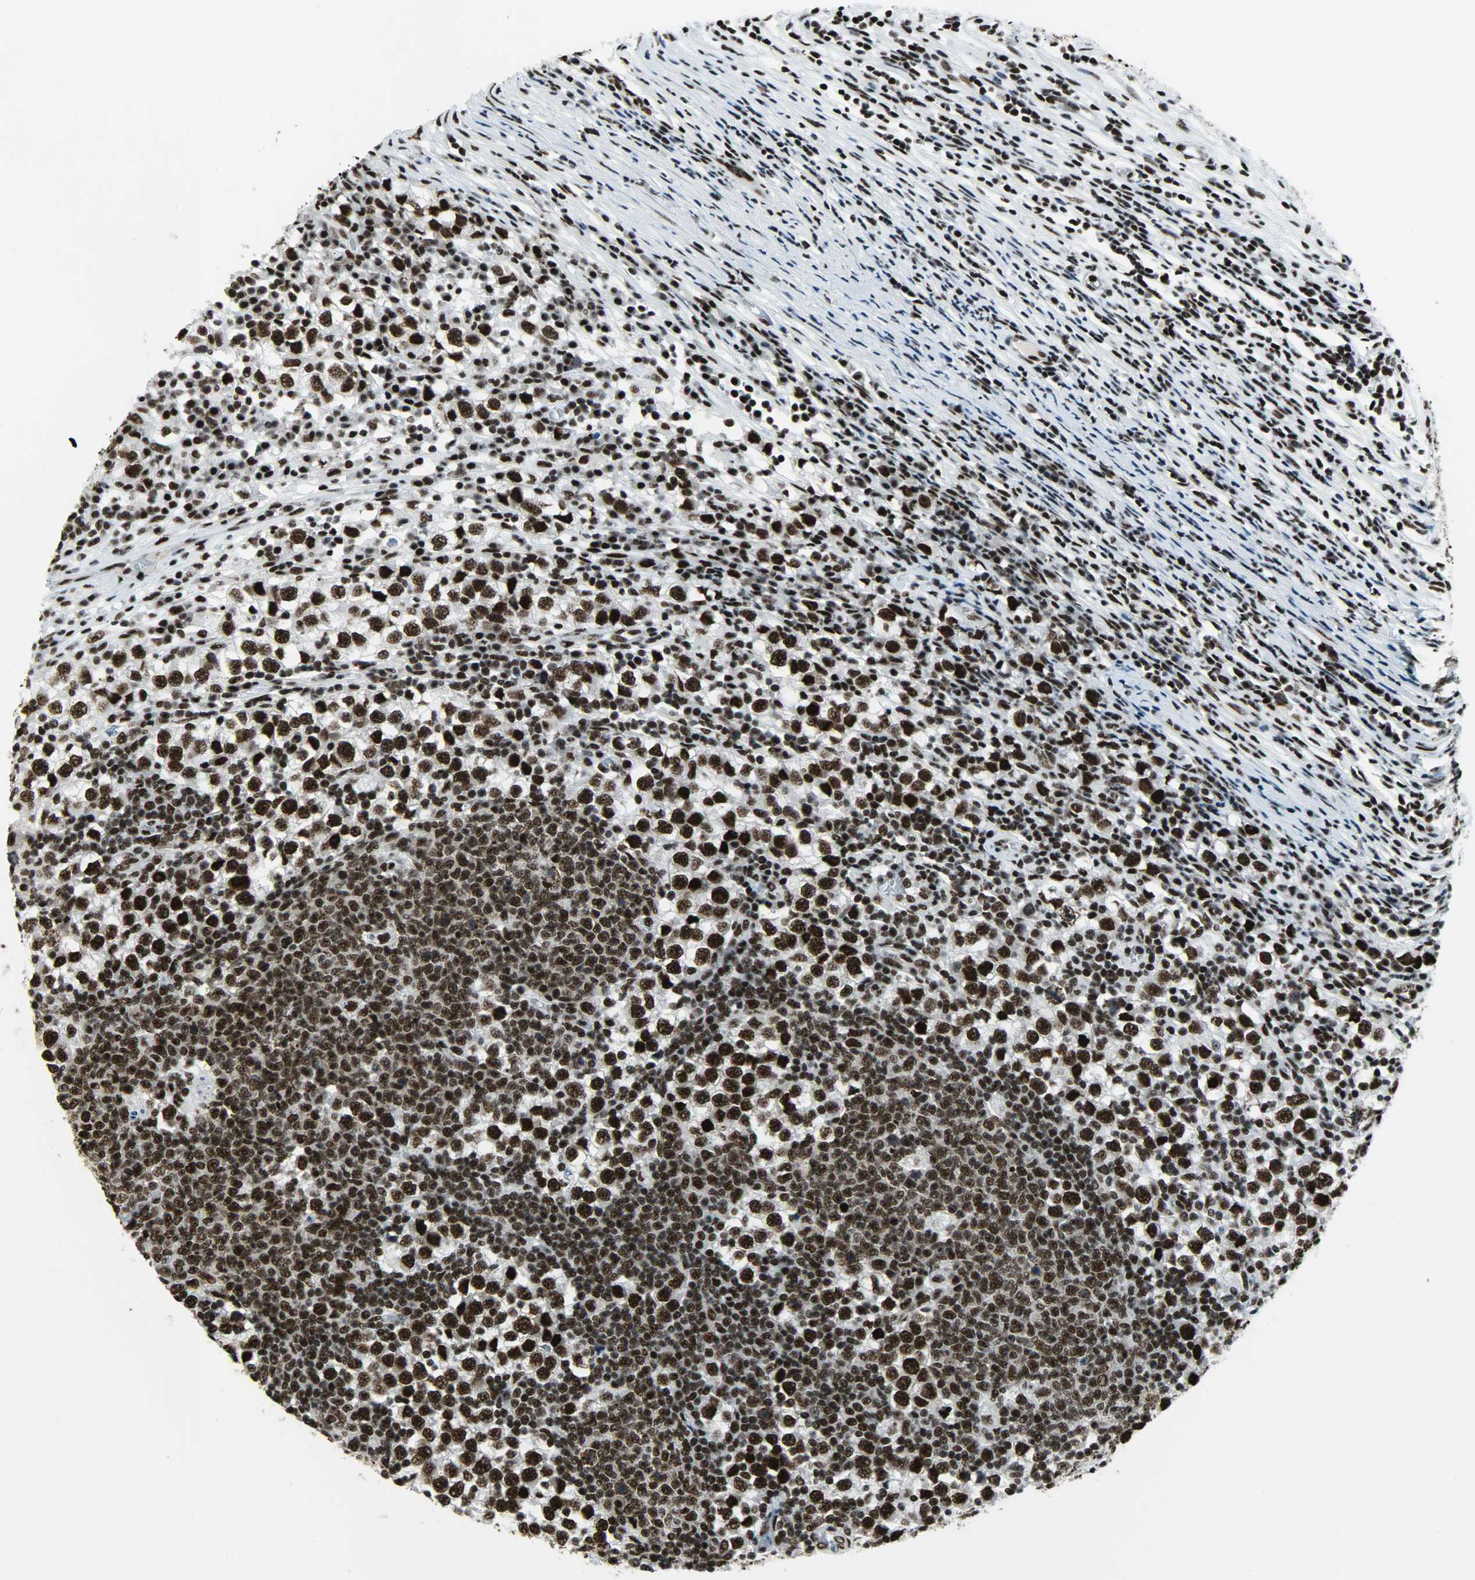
{"staining": {"intensity": "strong", "quantity": ">75%", "location": "nuclear"}, "tissue": "testis cancer", "cell_type": "Tumor cells", "image_type": "cancer", "snomed": [{"axis": "morphology", "description": "Seminoma, NOS"}, {"axis": "topography", "description": "Testis"}], "caption": "The micrograph exhibits staining of testis cancer (seminoma), revealing strong nuclear protein staining (brown color) within tumor cells. Using DAB (brown) and hematoxylin (blue) stains, captured at high magnification using brightfield microscopy.", "gene": "SNRPA", "patient": {"sex": "male", "age": 65}}